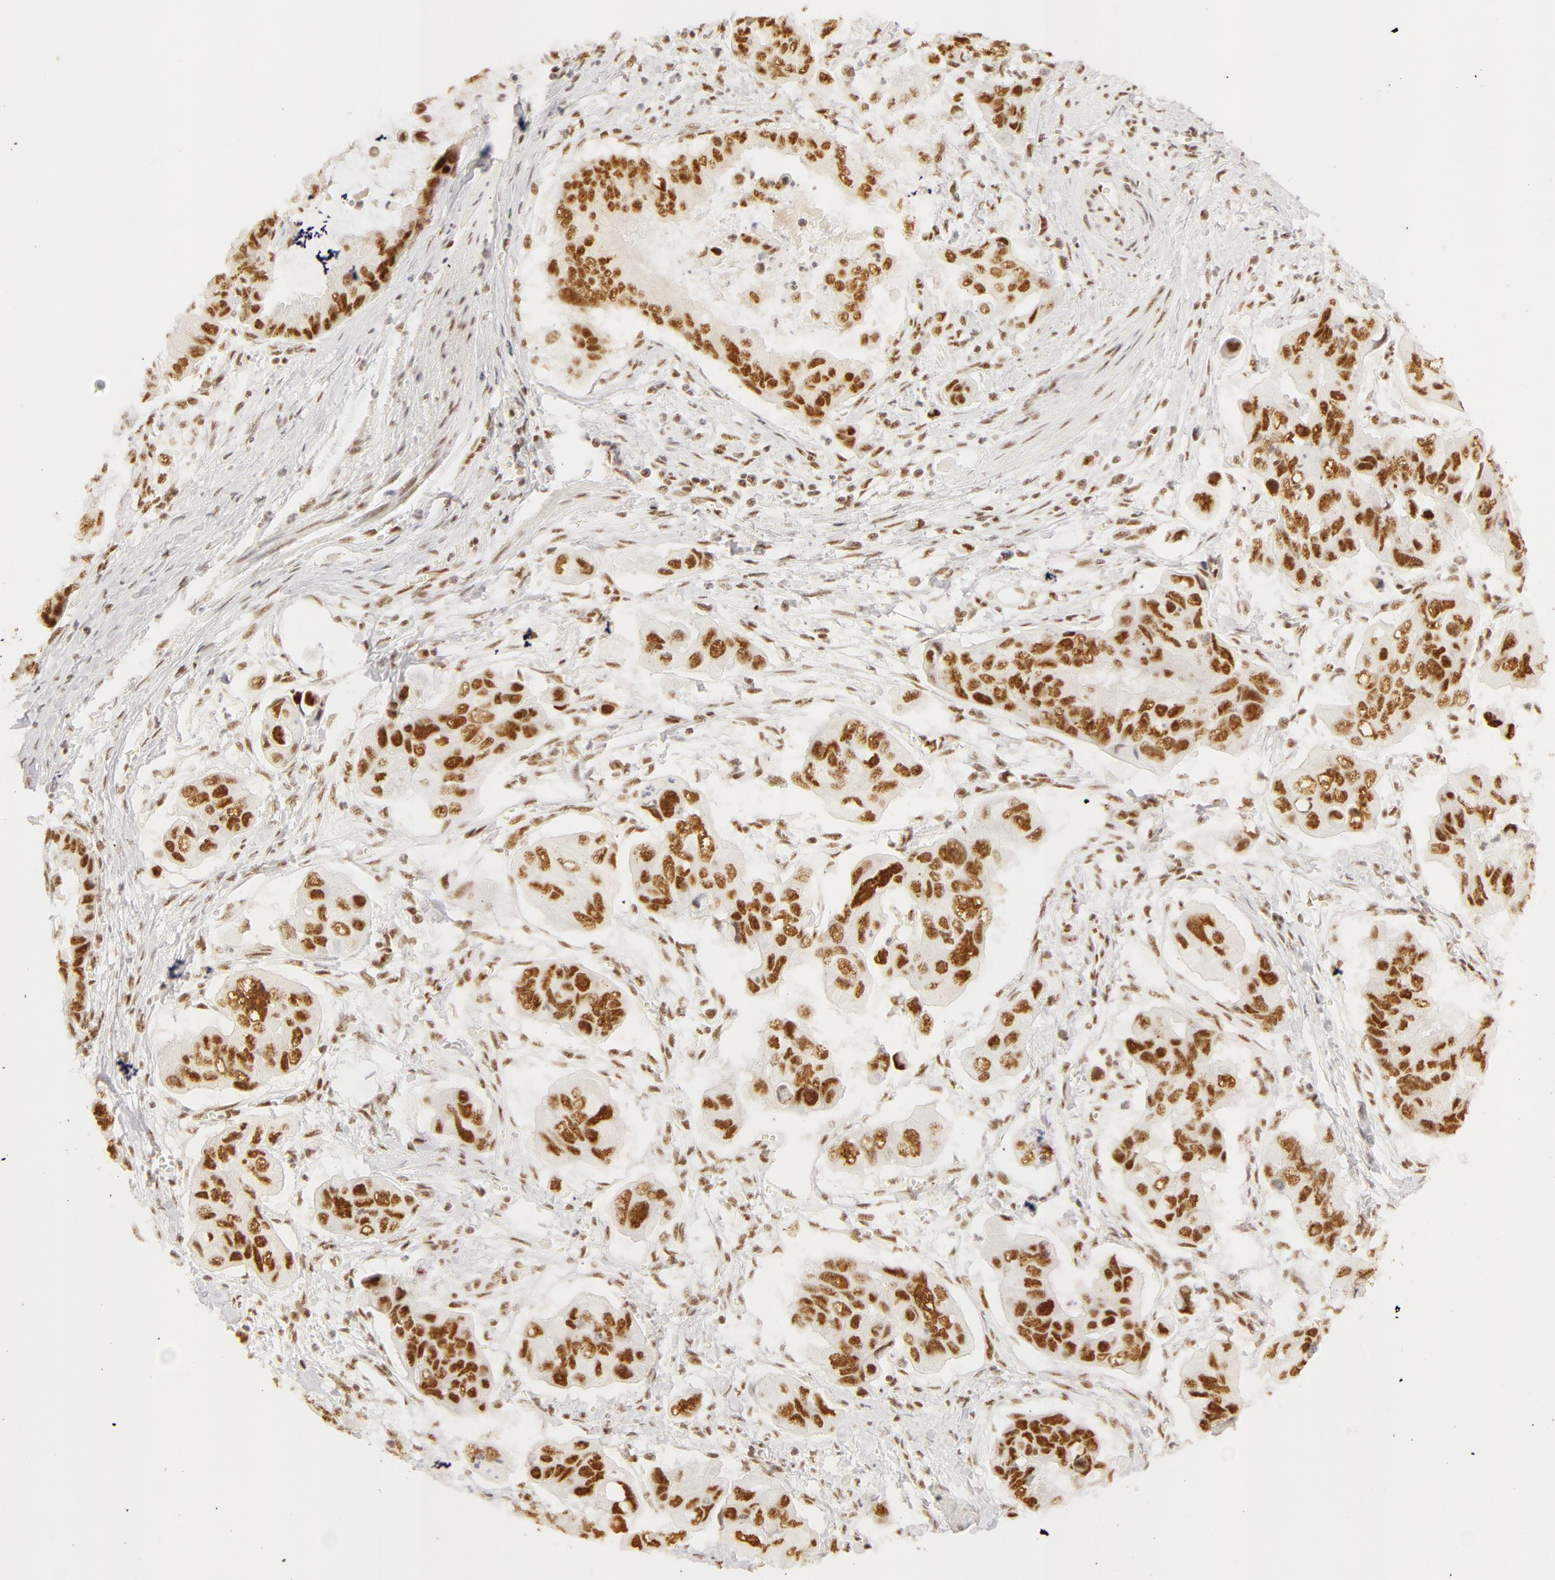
{"staining": {"intensity": "moderate", "quantity": ">75%", "location": "nuclear"}, "tissue": "stomach cancer", "cell_type": "Tumor cells", "image_type": "cancer", "snomed": [{"axis": "morphology", "description": "Adenocarcinoma, NOS"}, {"axis": "topography", "description": "Stomach, upper"}], "caption": "IHC histopathology image of neoplastic tissue: human stomach adenocarcinoma stained using immunohistochemistry demonstrates medium levels of moderate protein expression localized specifically in the nuclear of tumor cells, appearing as a nuclear brown color.", "gene": "RBM39", "patient": {"sex": "male", "age": 80}}